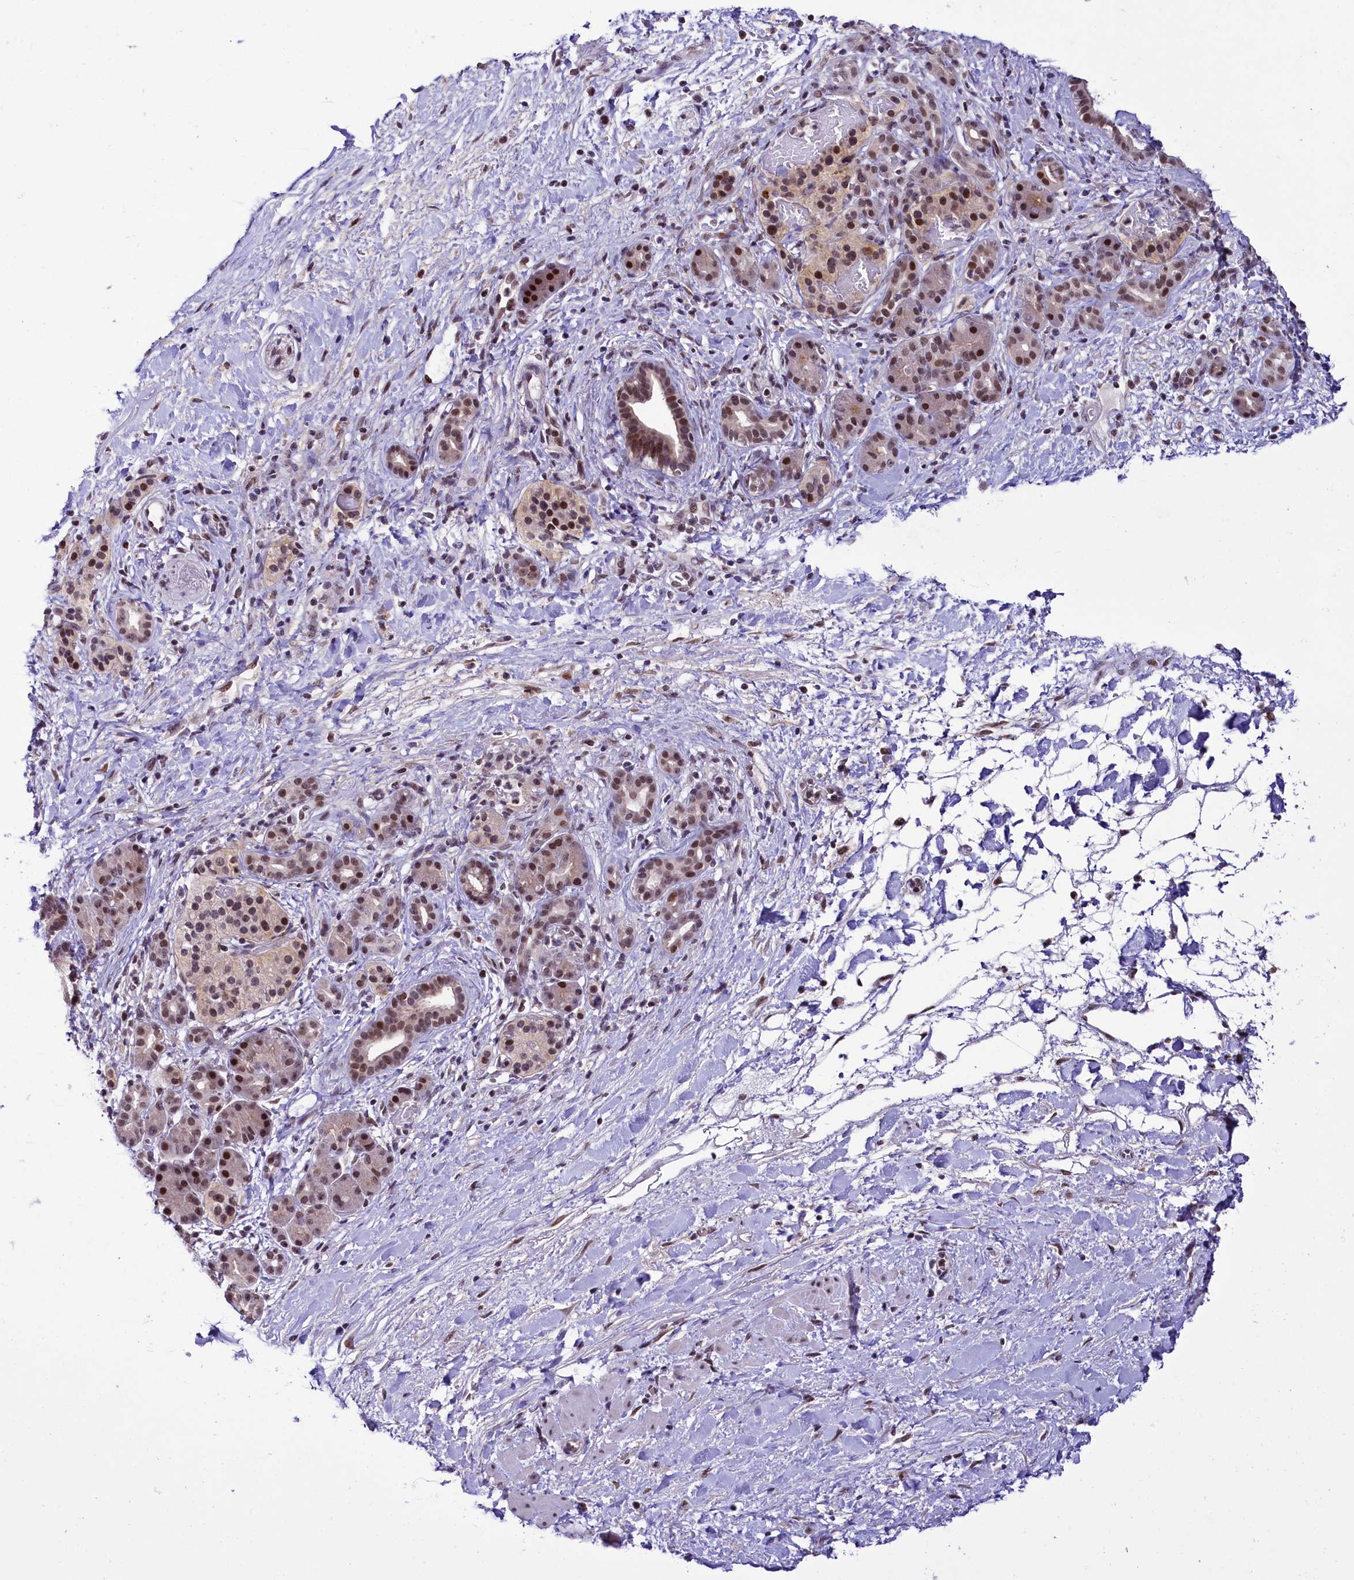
{"staining": {"intensity": "moderate", "quantity": ">75%", "location": "nuclear"}, "tissue": "pancreatic cancer", "cell_type": "Tumor cells", "image_type": "cancer", "snomed": [{"axis": "morphology", "description": "Normal tissue, NOS"}, {"axis": "morphology", "description": "Adenocarcinoma, NOS"}, {"axis": "topography", "description": "Pancreas"}, {"axis": "topography", "description": "Peripheral nerve tissue"}], "caption": "Immunohistochemical staining of human pancreatic cancer (adenocarcinoma) shows medium levels of moderate nuclear protein positivity in about >75% of tumor cells. The staining was performed using DAB, with brown indicating positive protein expression. Nuclei are stained blue with hematoxylin.", "gene": "SCAF11", "patient": {"sex": "female", "age": 77}}